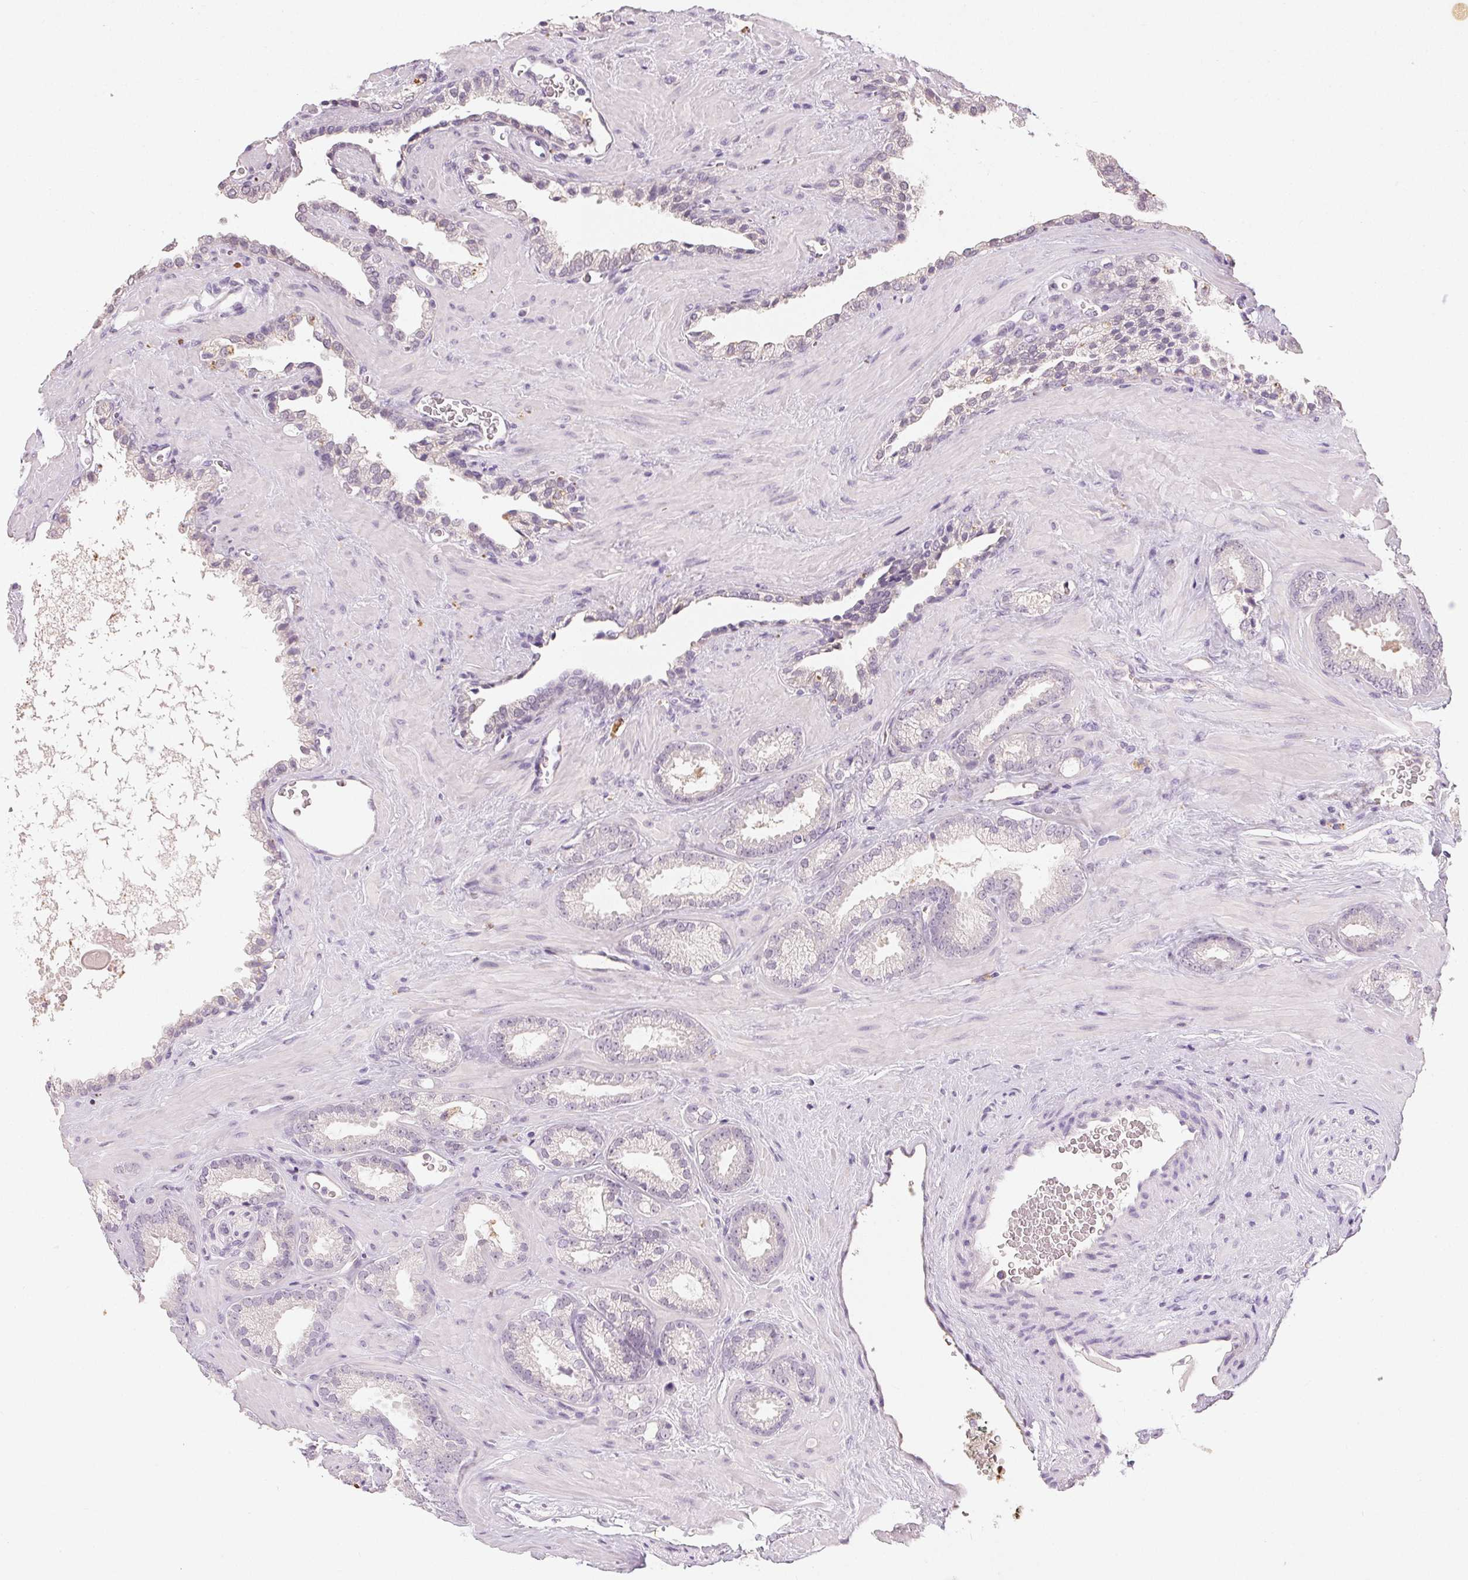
{"staining": {"intensity": "negative", "quantity": "none", "location": "none"}, "tissue": "prostate cancer", "cell_type": "Tumor cells", "image_type": "cancer", "snomed": [{"axis": "morphology", "description": "Adenocarcinoma, Low grade"}, {"axis": "topography", "description": "Prostate"}], "caption": "DAB (3,3'-diaminobenzidine) immunohistochemical staining of prostate cancer shows no significant staining in tumor cells. (Immunohistochemistry (ihc), brightfield microscopy, high magnification).", "gene": "CLTRN", "patient": {"sex": "male", "age": 62}}